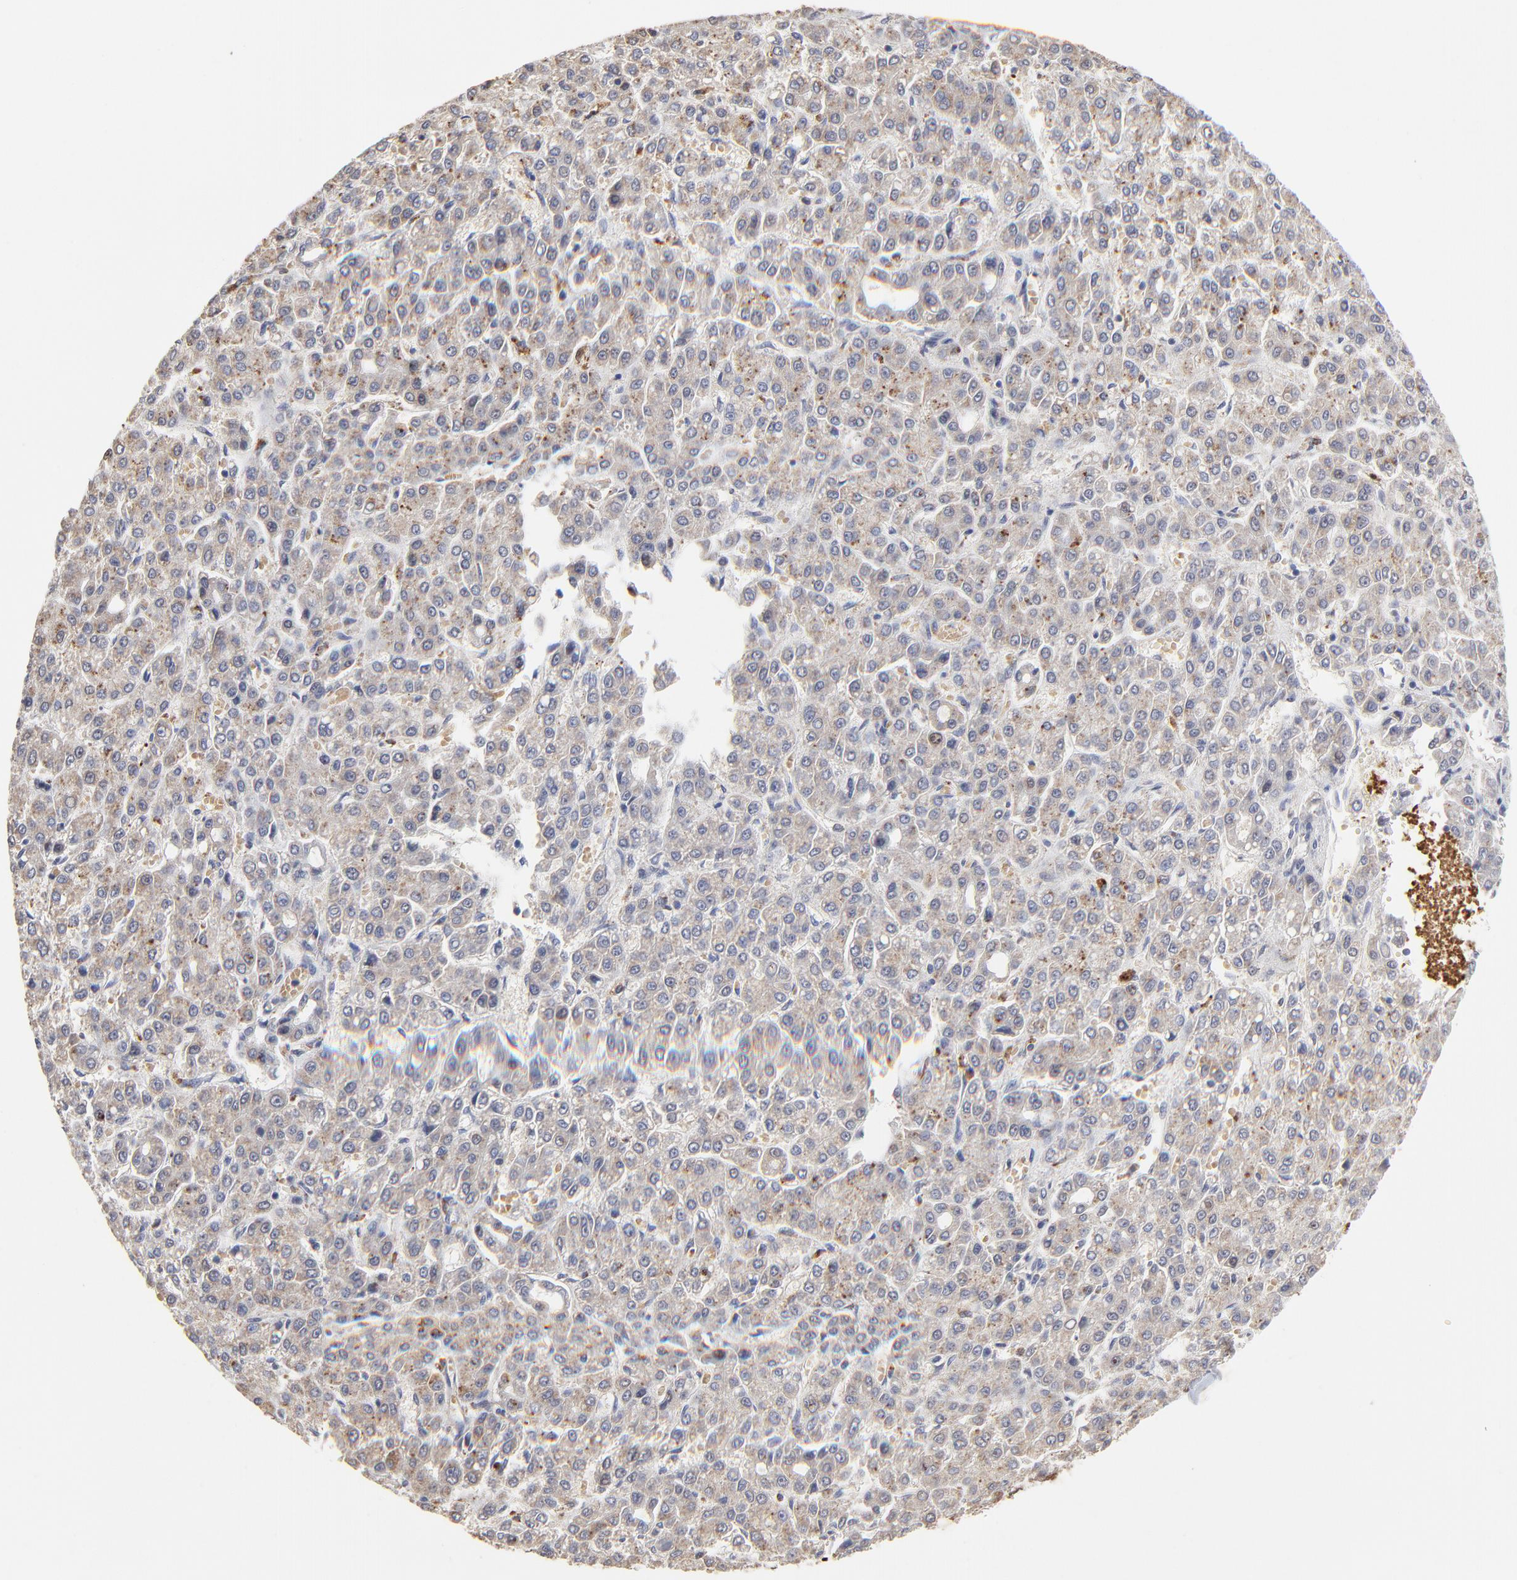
{"staining": {"intensity": "weak", "quantity": ">75%", "location": "cytoplasmic/membranous"}, "tissue": "liver cancer", "cell_type": "Tumor cells", "image_type": "cancer", "snomed": [{"axis": "morphology", "description": "Carcinoma, Hepatocellular, NOS"}, {"axis": "topography", "description": "Liver"}], "caption": "Immunohistochemistry photomicrograph of neoplastic tissue: liver cancer (hepatocellular carcinoma) stained using IHC displays low levels of weak protein expression localized specifically in the cytoplasmic/membranous of tumor cells, appearing as a cytoplasmic/membranous brown color.", "gene": "LGALS3", "patient": {"sex": "male", "age": 69}}